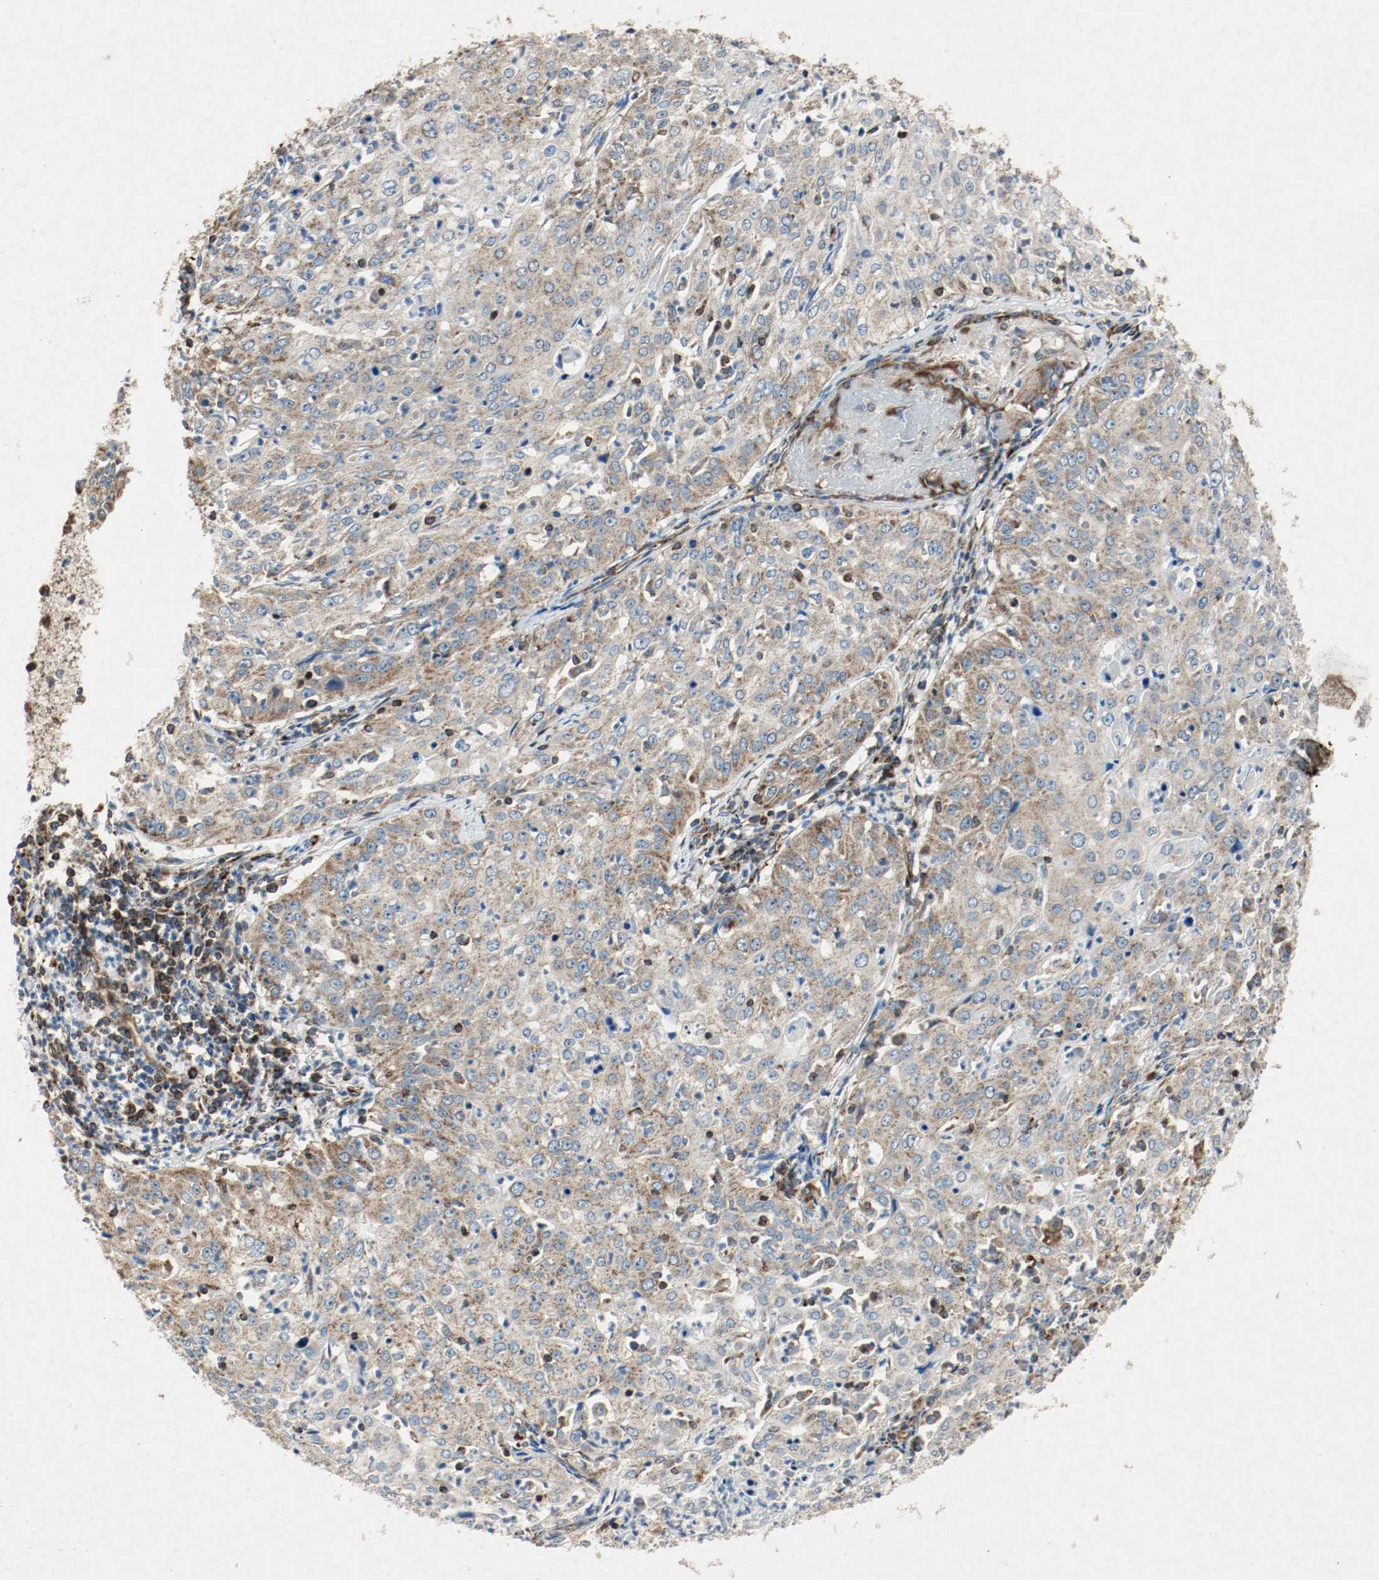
{"staining": {"intensity": "moderate", "quantity": ">75%", "location": "cytoplasmic/membranous"}, "tissue": "cervical cancer", "cell_type": "Tumor cells", "image_type": "cancer", "snomed": [{"axis": "morphology", "description": "Squamous cell carcinoma, NOS"}, {"axis": "topography", "description": "Cervix"}], "caption": "Protein analysis of squamous cell carcinoma (cervical) tissue shows moderate cytoplasmic/membranous positivity in about >75% of tumor cells.", "gene": "PLCG1", "patient": {"sex": "female", "age": 39}}